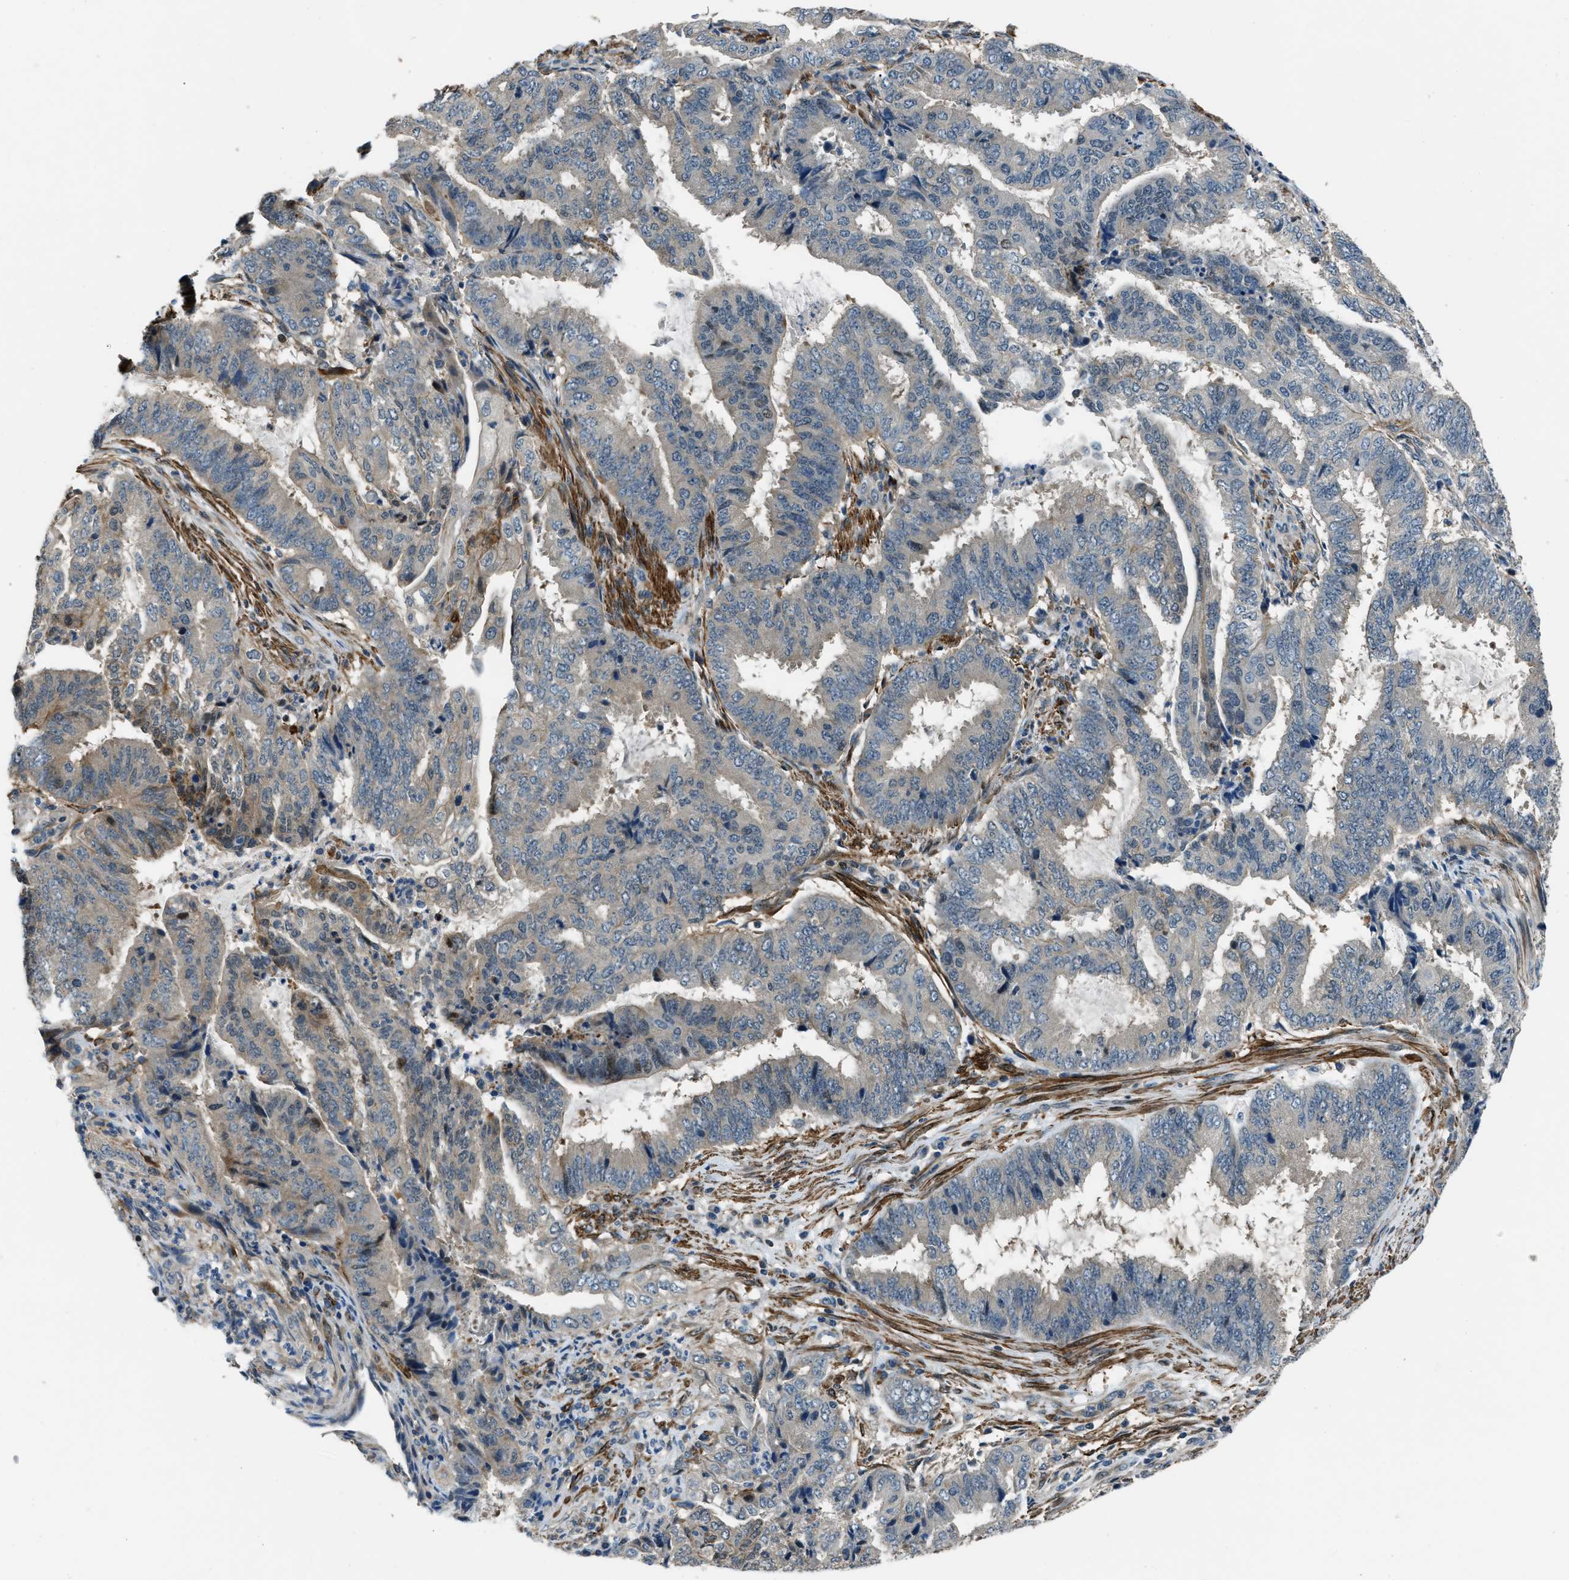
{"staining": {"intensity": "weak", "quantity": "<25%", "location": "cytoplasmic/membranous"}, "tissue": "endometrial cancer", "cell_type": "Tumor cells", "image_type": "cancer", "snomed": [{"axis": "morphology", "description": "Adenocarcinoma, NOS"}, {"axis": "topography", "description": "Endometrium"}], "caption": "Immunohistochemistry histopathology image of endometrial cancer (adenocarcinoma) stained for a protein (brown), which displays no staining in tumor cells. (DAB immunohistochemistry with hematoxylin counter stain).", "gene": "NUDCD3", "patient": {"sex": "female", "age": 51}}